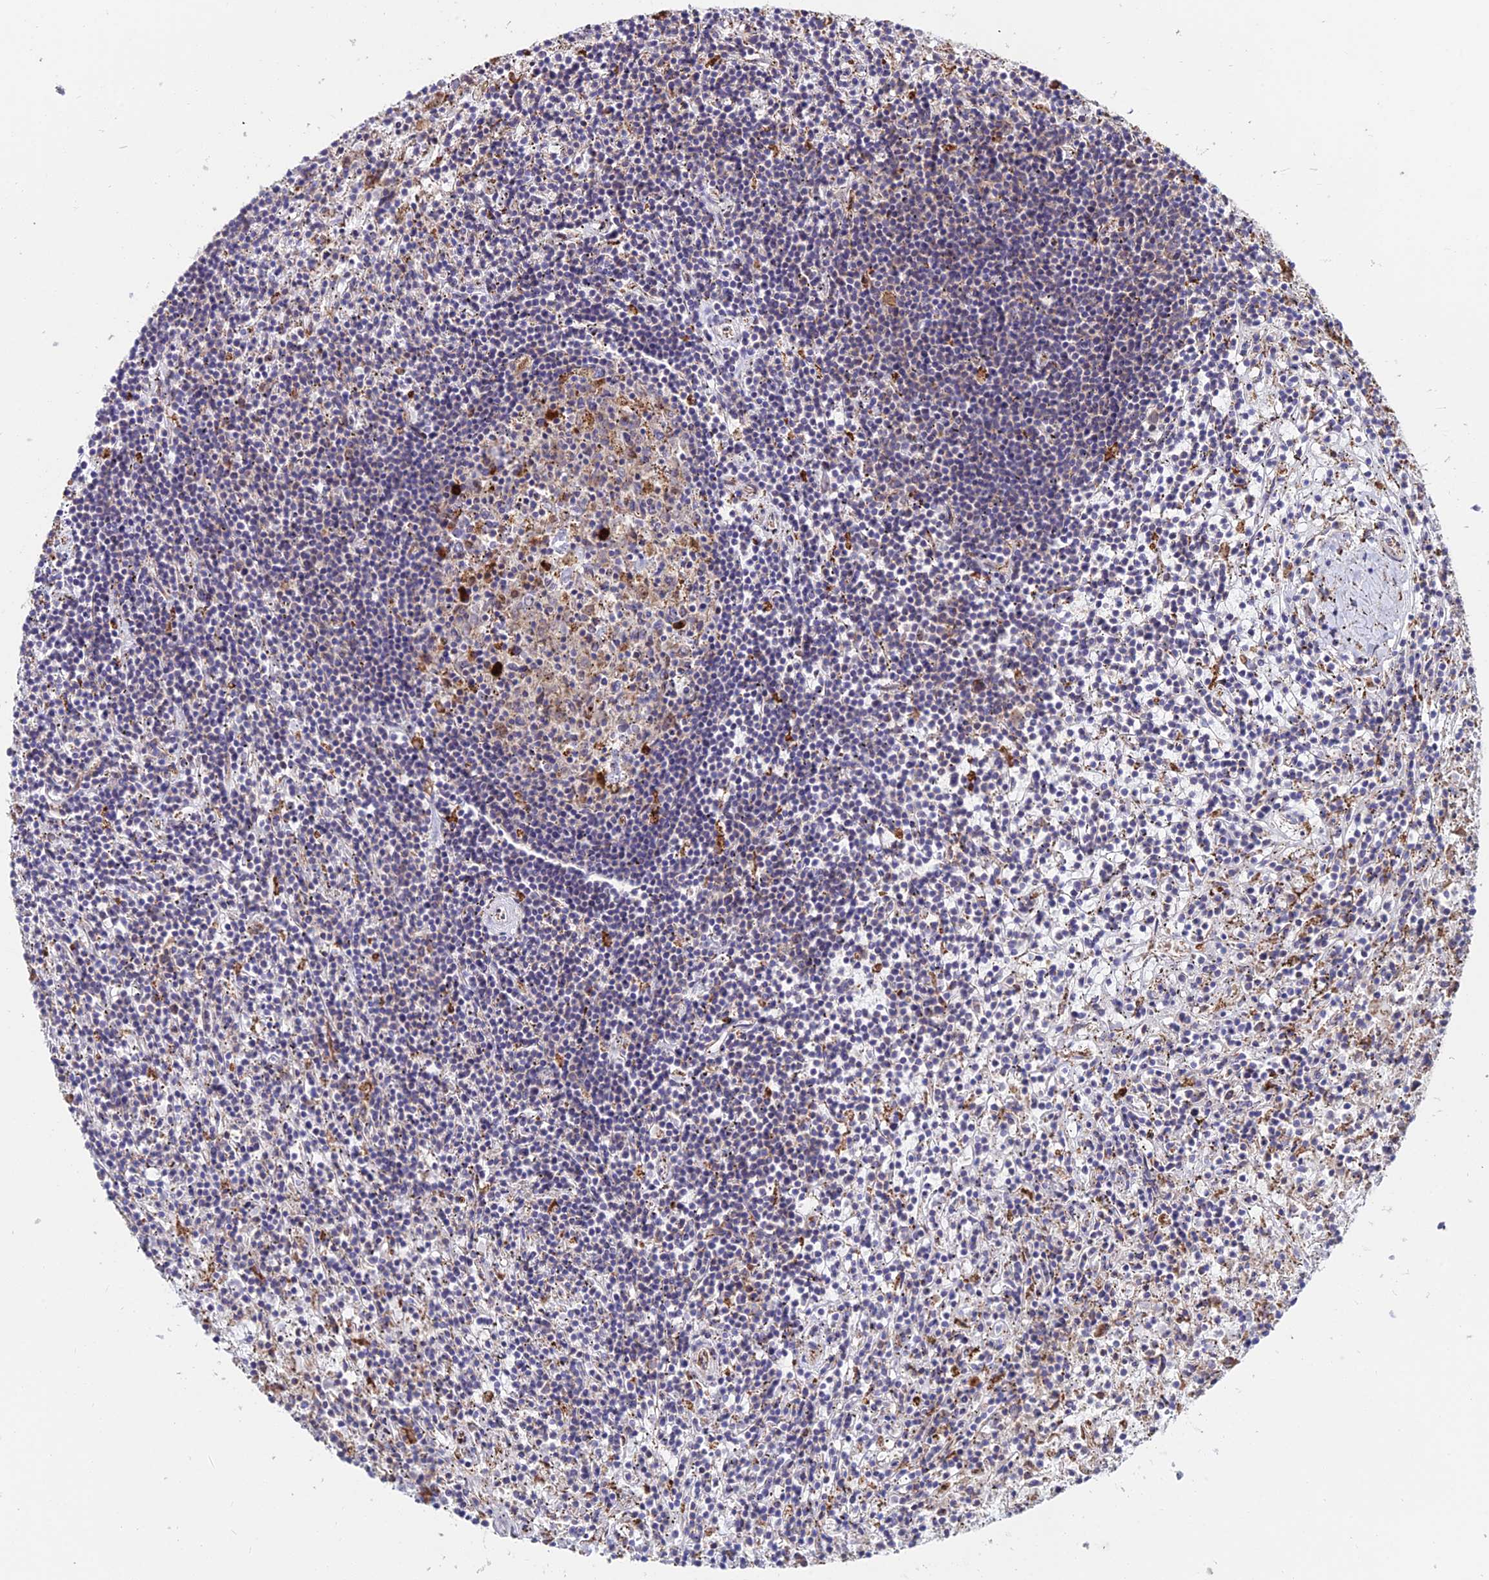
{"staining": {"intensity": "negative", "quantity": "none", "location": "none"}, "tissue": "lymphoma", "cell_type": "Tumor cells", "image_type": "cancer", "snomed": [{"axis": "morphology", "description": "Malignant lymphoma, non-Hodgkin's type, Low grade"}, {"axis": "topography", "description": "Spleen"}], "caption": "Tumor cells show no significant protein positivity in lymphoma.", "gene": "EIF3K", "patient": {"sex": "male", "age": 76}}